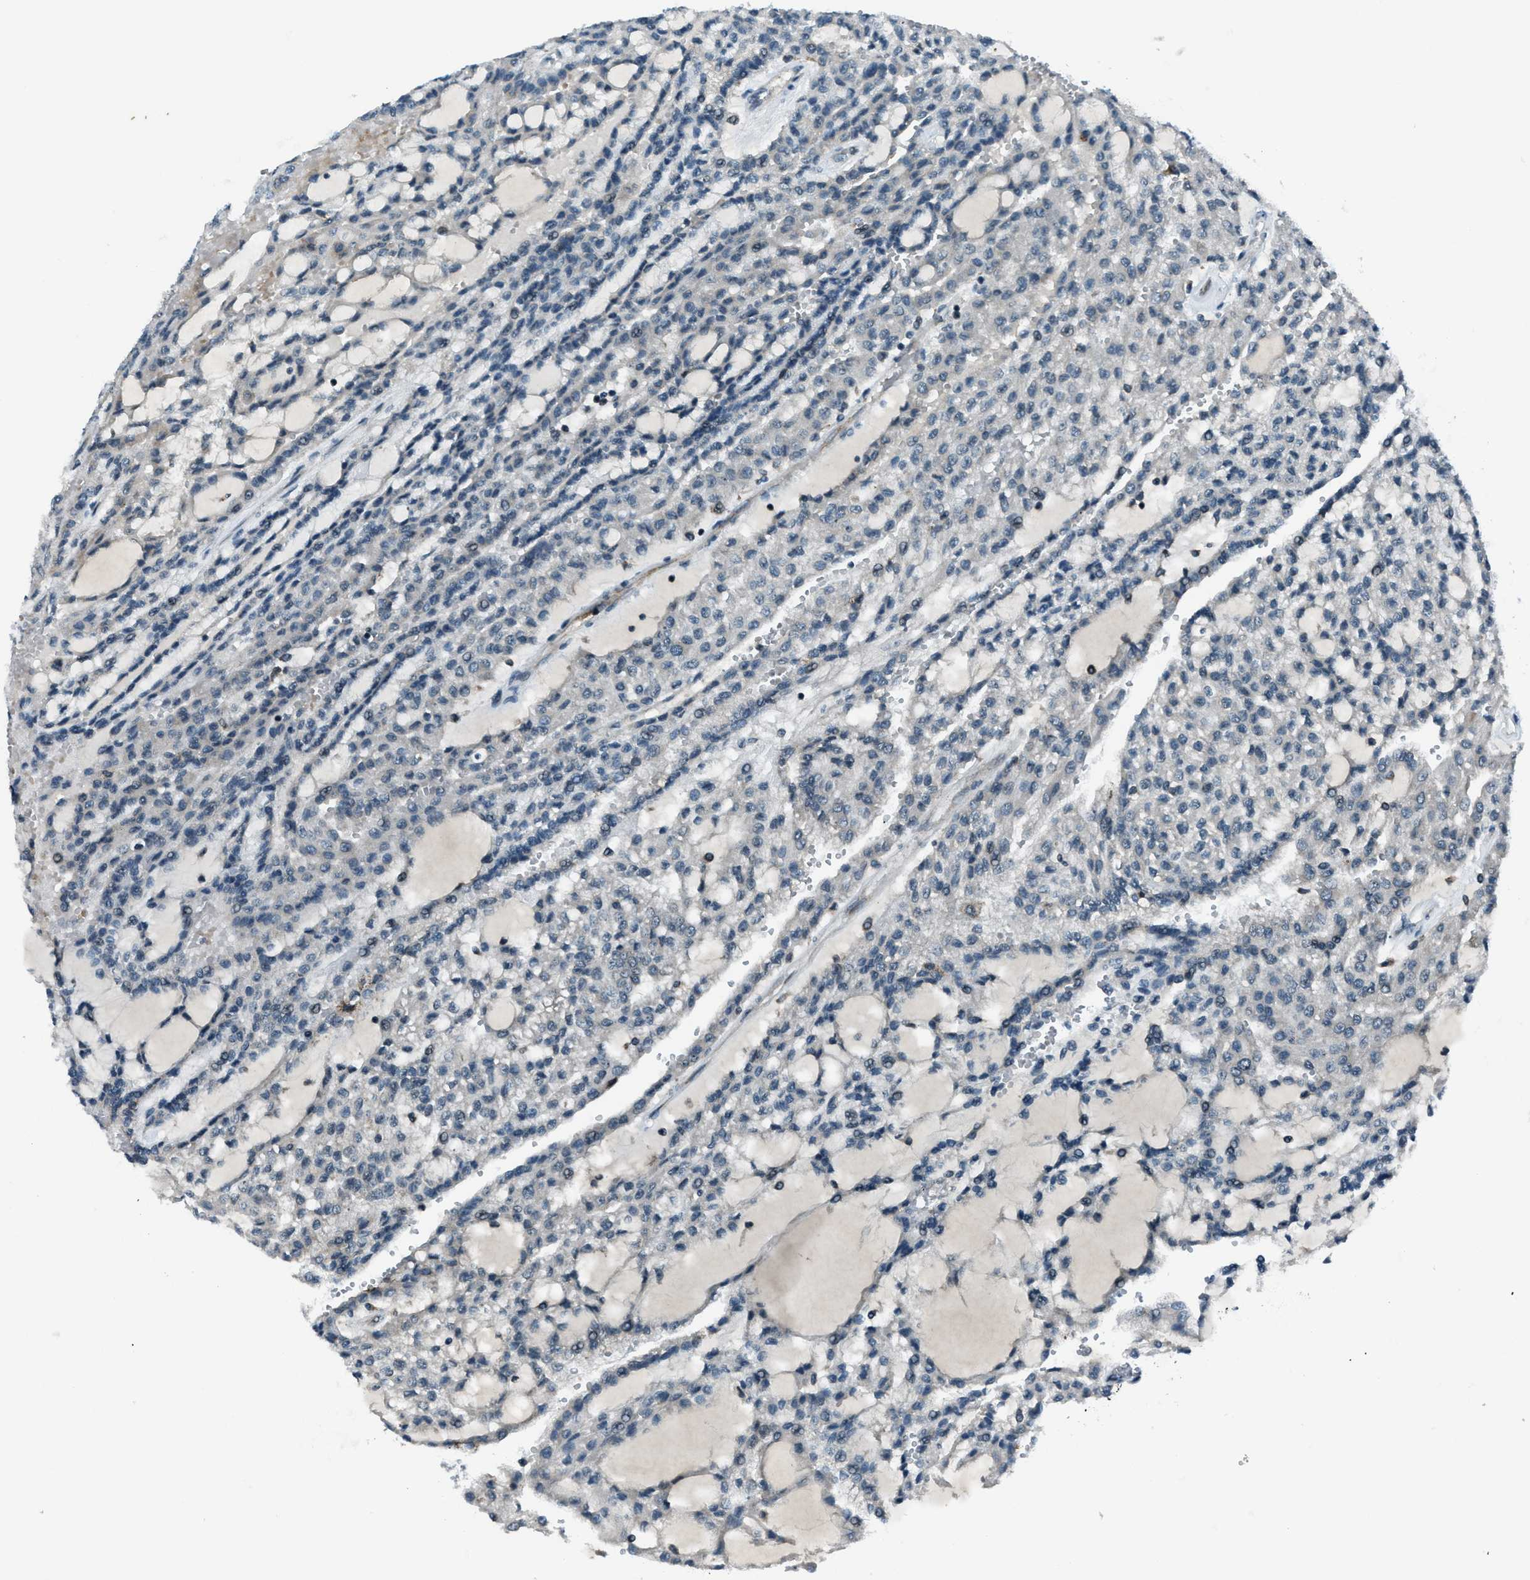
{"staining": {"intensity": "negative", "quantity": "none", "location": "none"}, "tissue": "renal cancer", "cell_type": "Tumor cells", "image_type": "cancer", "snomed": [{"axis": "morphology", "description": "Adenocarcinoma, NOS"}, {"axis": "topography", "description": "Kidney"}], "caption": "High magnification brightfield microscopy of adenocarcinoma (renal) stained with DAB (brown) and counterstained with hematoxylin (blue): tumor cells show no significant staining.", "gene": "ACTL9", "patient": {"sex": "male", "age": 63}}